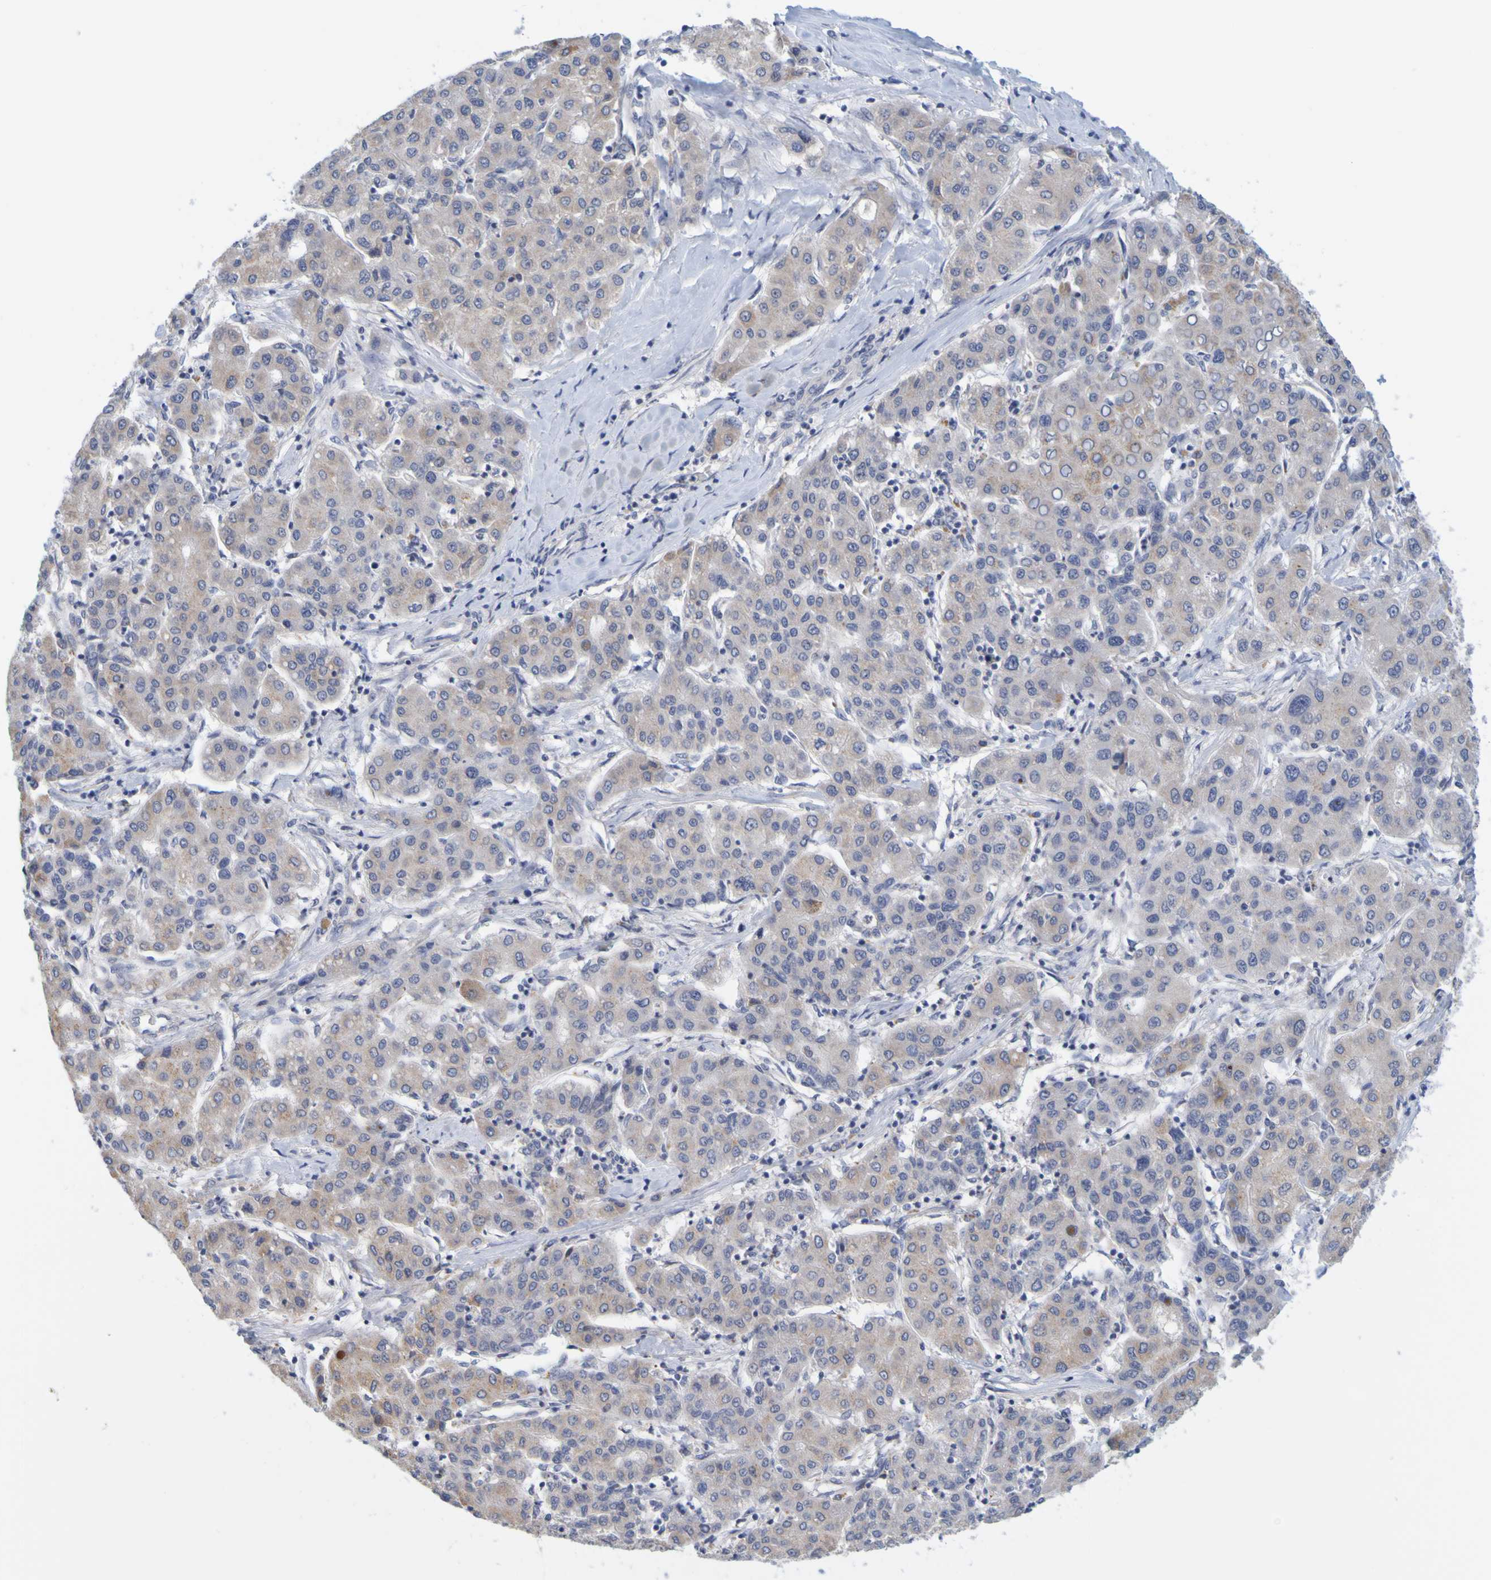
{"staining": {"intensity": "negative", "quantity": "none", "location": "none"}, "tissue": "liver cancer", "cell_type": "Tumor cells", "image_type": "cancer", "snomed": [{"axis": "morphology", "description": "Carcinoma, Hepatocellular, NOS"}, {"axis": "topography", "description": "Liver"}], "caption": "Liver cancer was stained to show a protein in brown. There is no significant expression in tumor cells. Brightfield microscopy of immunohistochemistry (IHC) stained with DAB (brown) and hematoxylin (blue), captured at high magnification.", "gene": "ENDOU", "patient": {"sex": "male", "age": 65}}